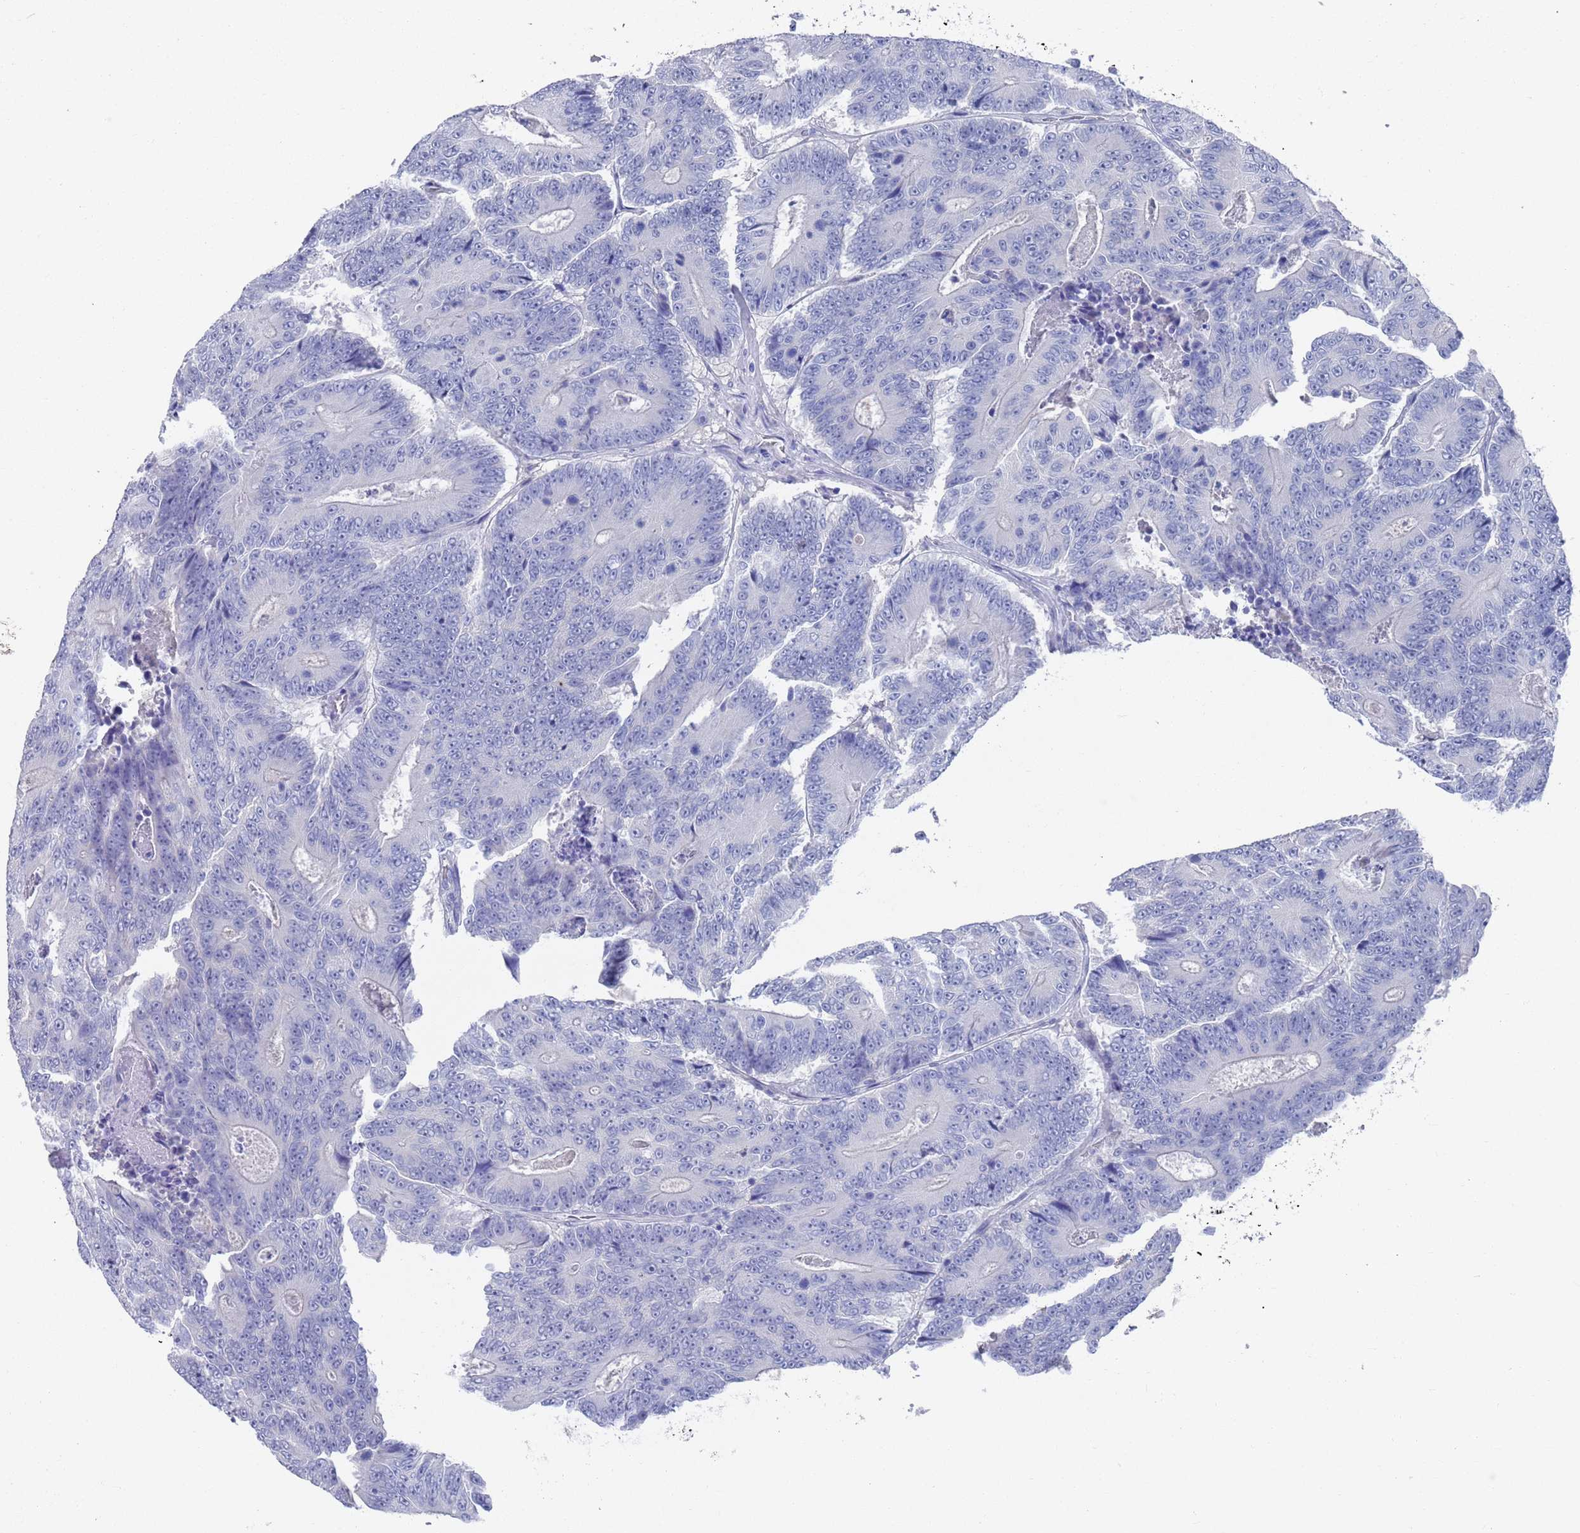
{"staining": {"intensity": "negative", "quantity": "none", "location": "none"}, "tissue": "colorectal cancer", "cell_type": "Tumor cells", "image_type": "cancer", "snomed": [{"axis": "morphology", "description": "Adenocarcinoma, NOS"}, {"axis": "topography", "description": "Colon"}], "caption": "Immunohistochemical staining of human colorectal cancer exhibits no significant expression in tumor cells. (Immunohistochemistry (ihc), brightfield microscopy, high magnification).", "gene": "MTMR2", "patient": {"sex": "male", "age": 83}}